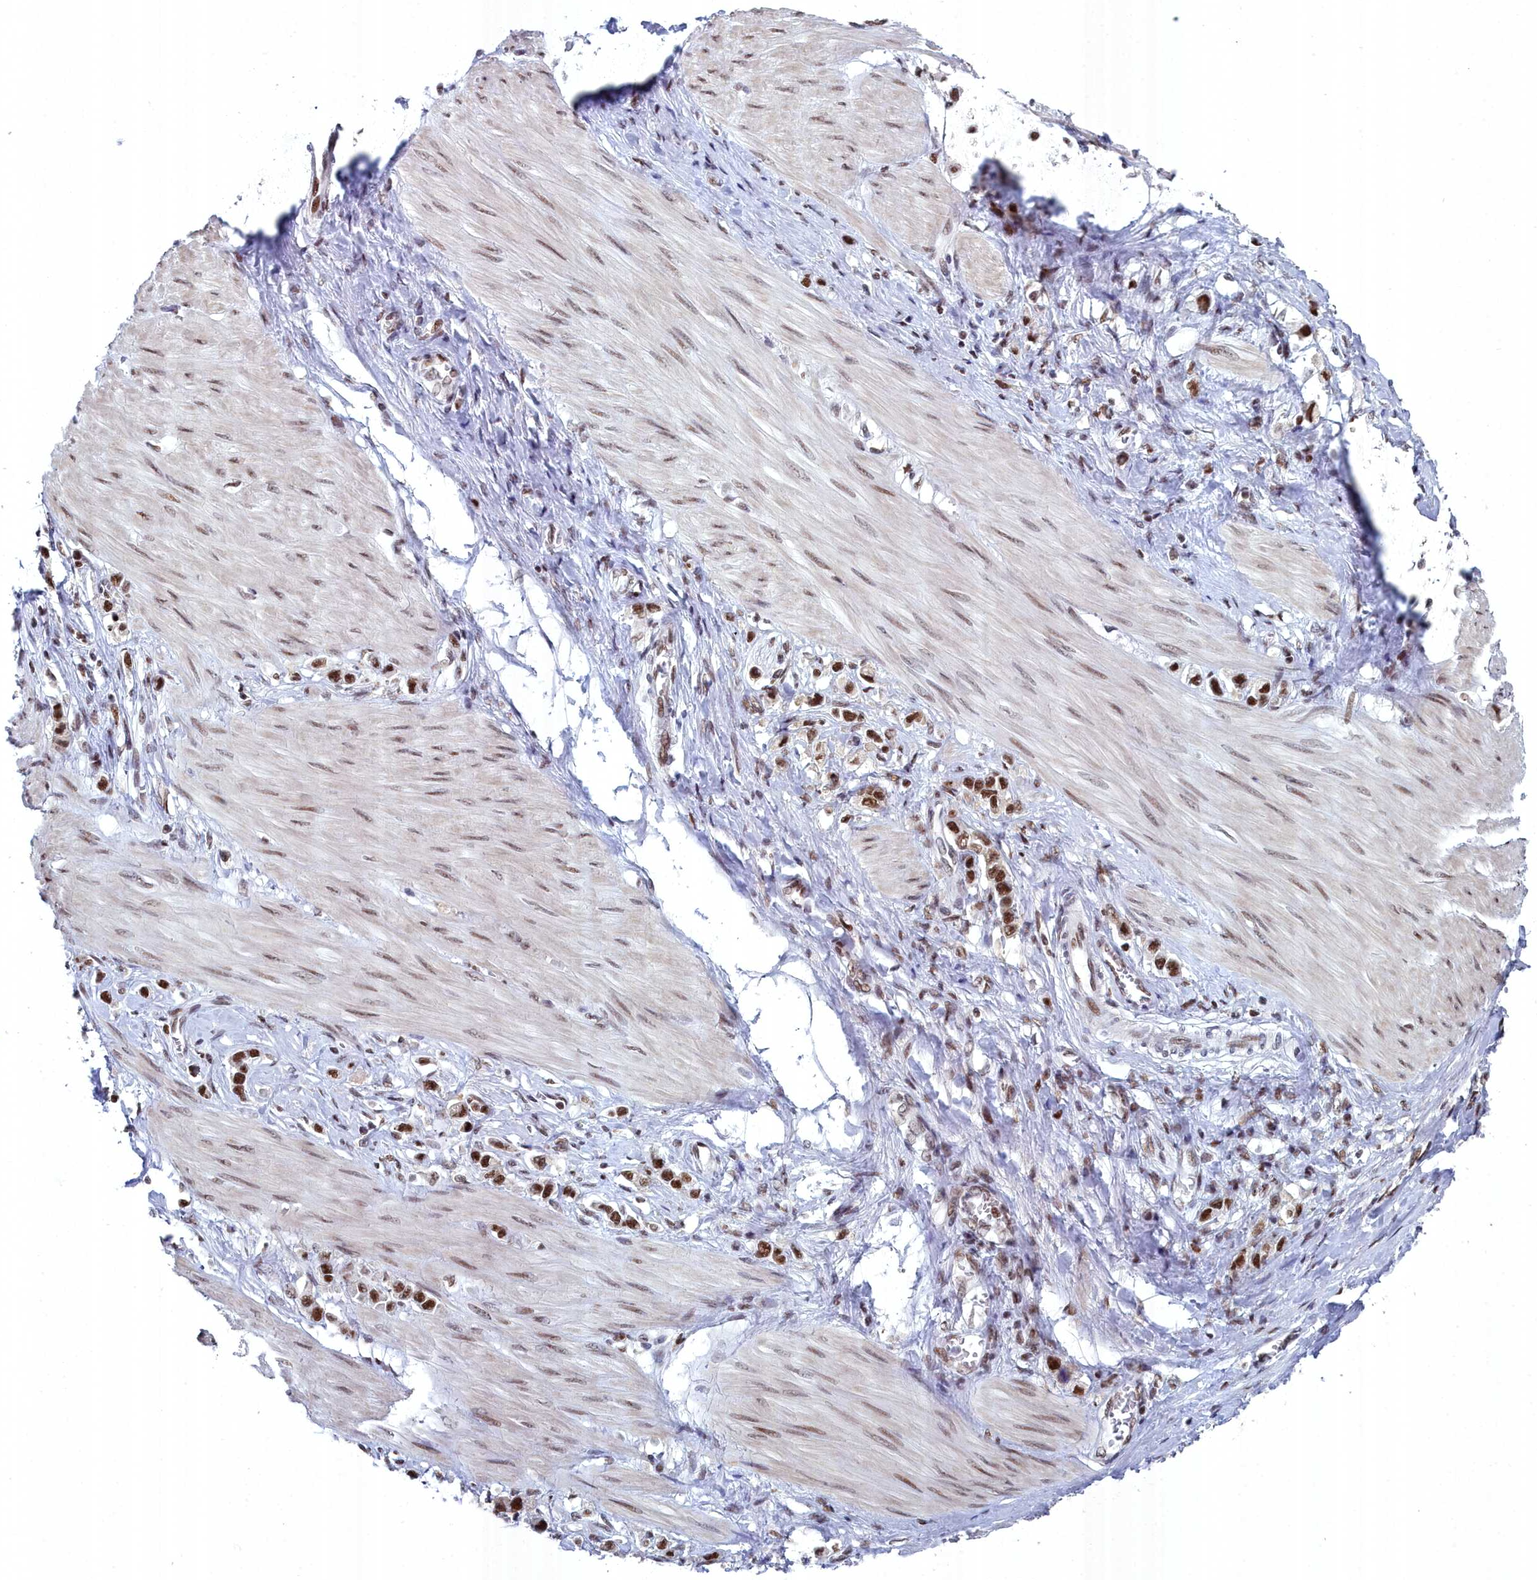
{"staining": {"intensity": "strong", "quantity": ">75%", "location": "nuclear"}, "tissue": "stomach cancer", "cell_type": "Tumor cells", "image_type": "cancer", "snomed": [{"axis": "morphology", "description": "Adenocarcinoma, NOS"}, {"axis": "topography", "description": "Stomach"}], "caption": "Immunohistochemical staining of stomach cancer demonstrates high levels of strong nuclear protein positivity in about >75% of tumor cells.", "gene": "SF3B3", "patient": {"sex": "female", "age": 65}}